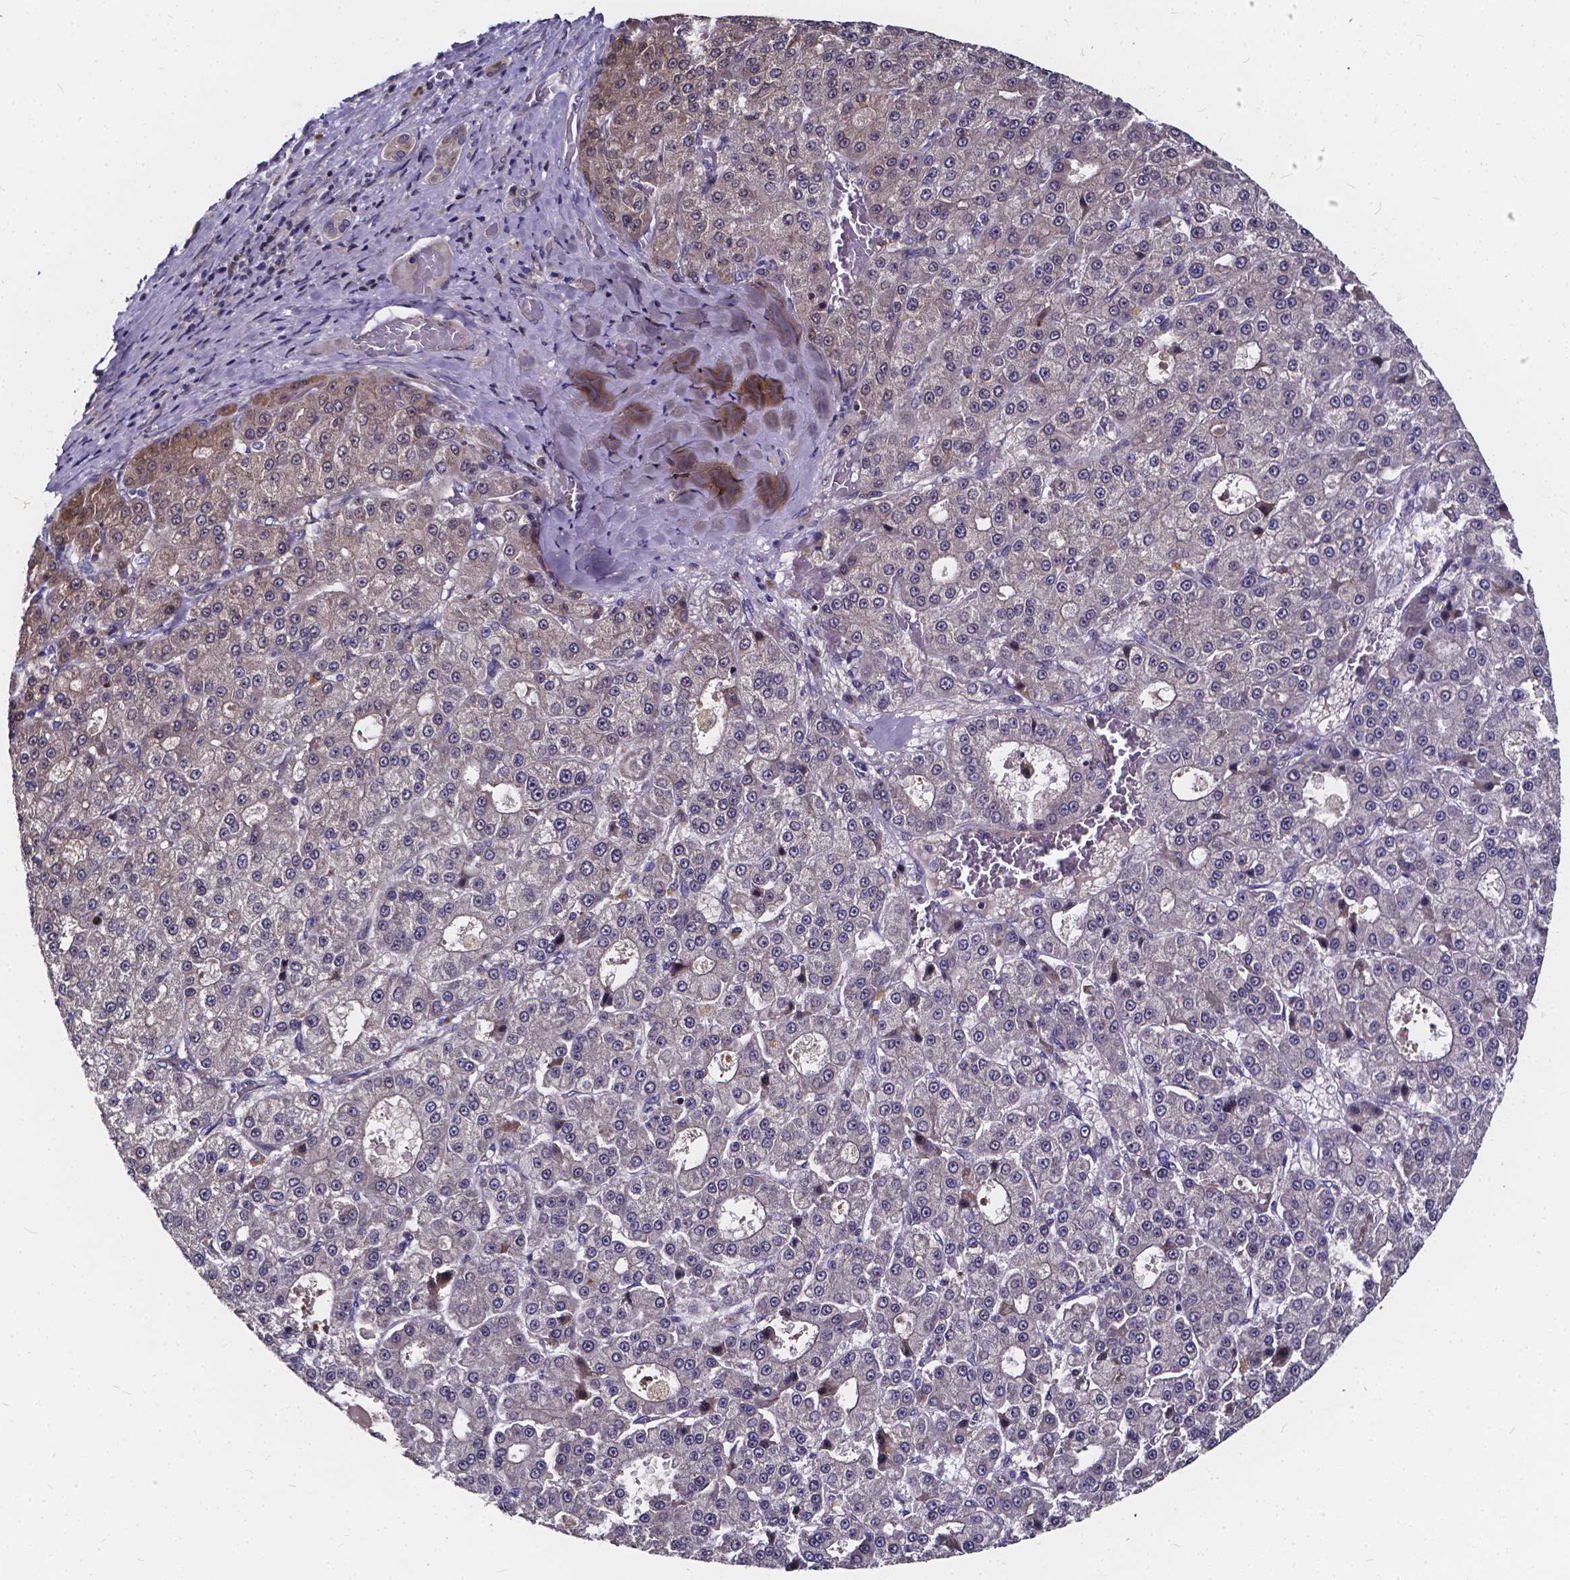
{"staining": {"intensity": "weak", "quantity": "<25%", "location": "cytoplasmic/membranous"}, "tissue": "liver cancer", "cell_type": "Tumor cells", "image_type": "cancer", "snomed": [{"axis": "morphology", "description": "Carcinoma, Hepatocellular, NOS"}, {"axis": "topography", "description": "Liver"}], "caption": "Immunohistochemical staining of liver cancer (hepatocellular carcinoma) demonstrates no significant staining in tumor cells.", "gene": "SOWAHA", "patient": {"sex": "male", "age": 70}}